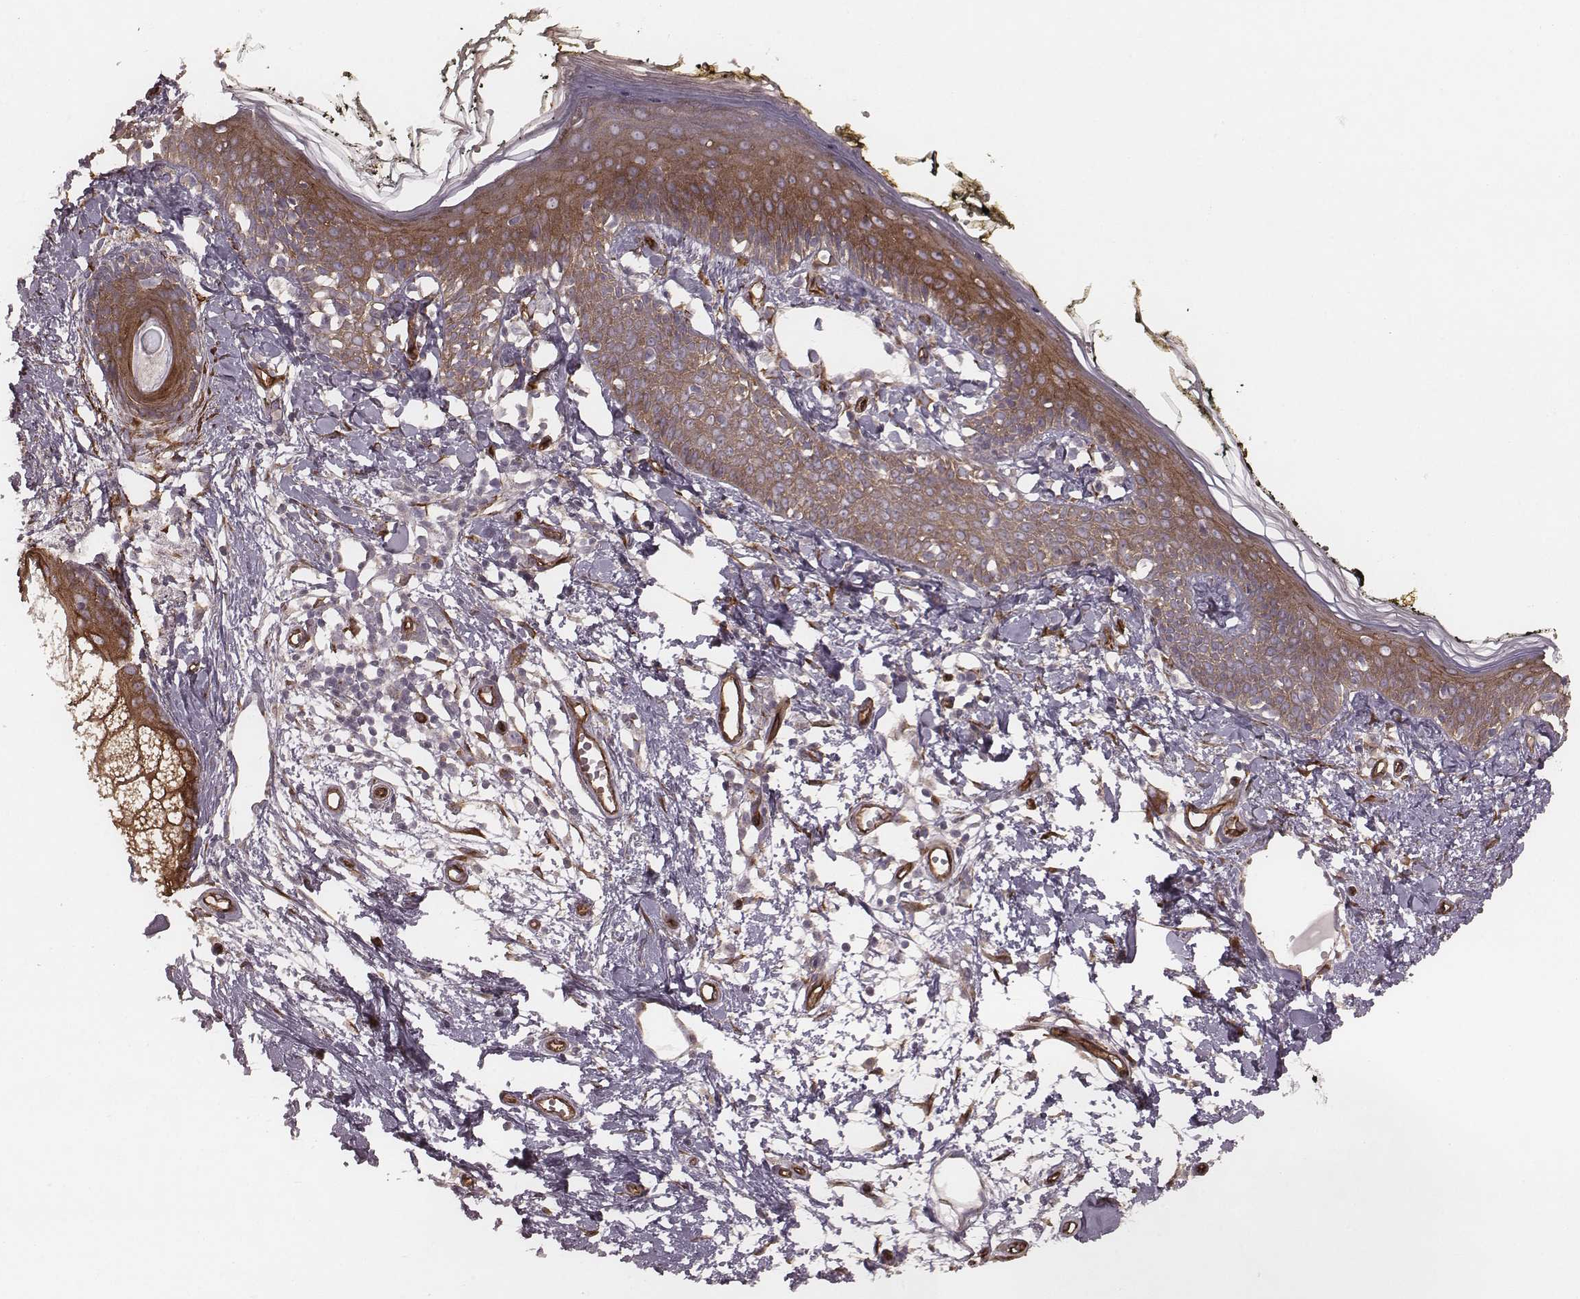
{"staining": {"intensity": "strong", "quantity": "25%-75%", "location": "cytoplasmic/membranous"}, "tissue": "skin", "cell_type": "Fibroblasts", "image_type": "normal", "snomed": [{"axis": "morphology", "description": "Normal tissue, NOS"}, {"axis": "topography", "description": "Skin"}], "caption": "Immunohistochemistry (IHC) of benign human skin displays high levels of strong cytoplasmic/membranous positivity in approximately 25%-75% of fibroblasts. The protein of interest is shown in brown color, while the nuclei are stained blue.", "gene": "PALMD", "patient": {"sex": "male", "age": 76}}